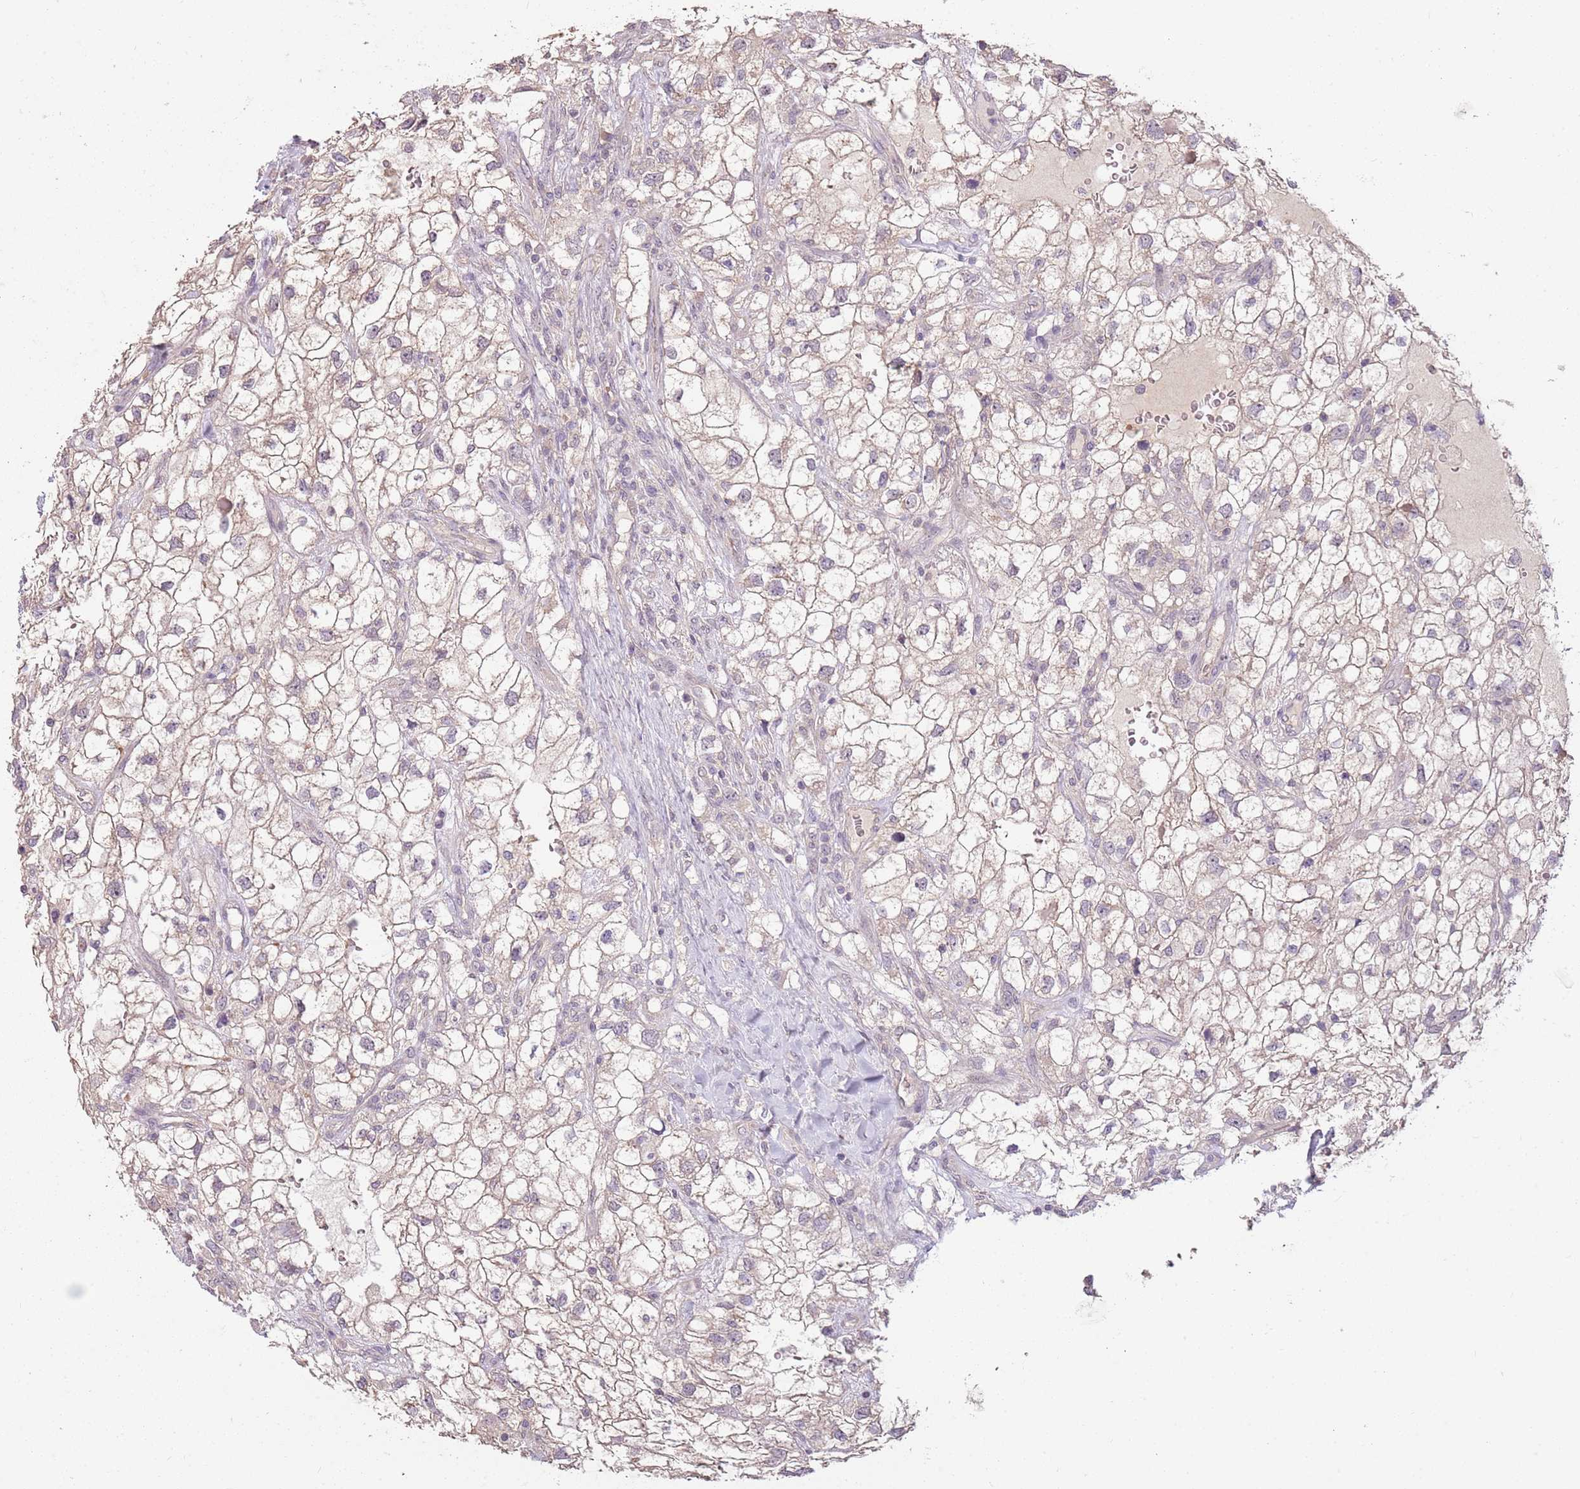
{"staining": {"intensity": "weak", "quantity": "25%-75%", "location": "cytoplasmic/membranous"}, "tissue": "renal cancer", "cell_type": "Tumor cells", "image_type": "cancer", "snomed": [{"axis": "morphology", "description": "Adenocarcinoma, NOS"}, {"axis": "topography", "description": "Kidney"}], "caption": "This histopathology image demonstrates renal cancer stained with immunohistochemistry to label a protein in brown. The cytoplasmic/membranous of tumor cells show weak positivity for the protein. Nuclei are counter-stained blue.", "gene": "TEKT4", "patient": {"sex": "male", "age": 59}}